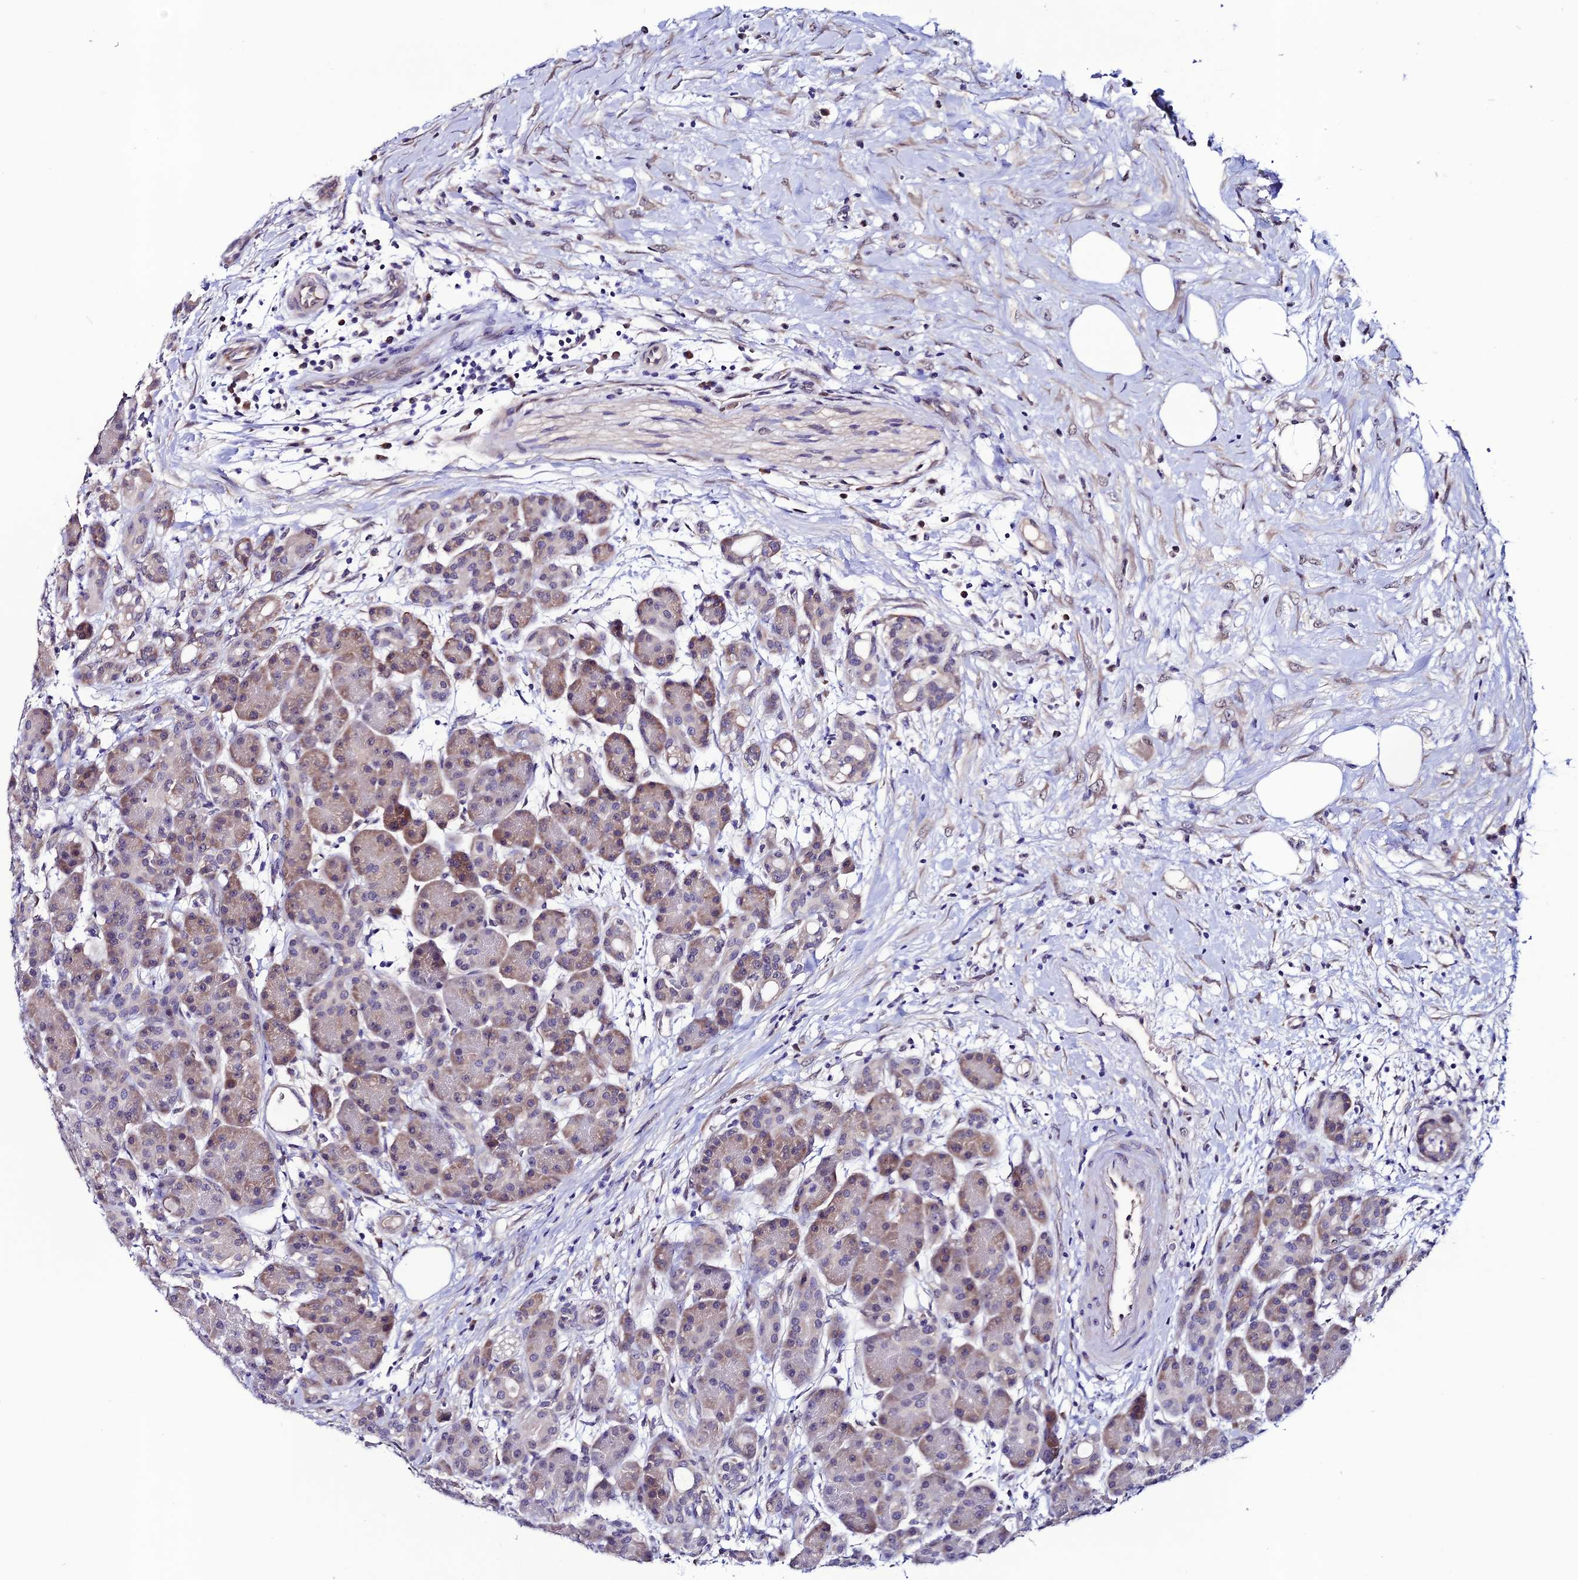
{"staining": {"intensity": "weak", "quantity": "25%-75%", "location": "cytoplasmic/membranous"}, "tissue": "pancreas", "cell_type": "Exocrine glandular cells", "image_type": "normal", "snomed": [{"axis": "morphology", "description": "Normal tissue, NOS"}, {"axis": "topography", "description": "Pancreas"}], "caption": "Immunohistochemistry (IHC) (DAB (3,3'-diaminobenzidine)) staining of unremarkable human pancreas reveals weak cytoplasmic/membranous protein staining in approximately 25%-75% of exocrine glandular cells.", "gene": "FZD8", "patient": {"sex": "male", "age": 63}}